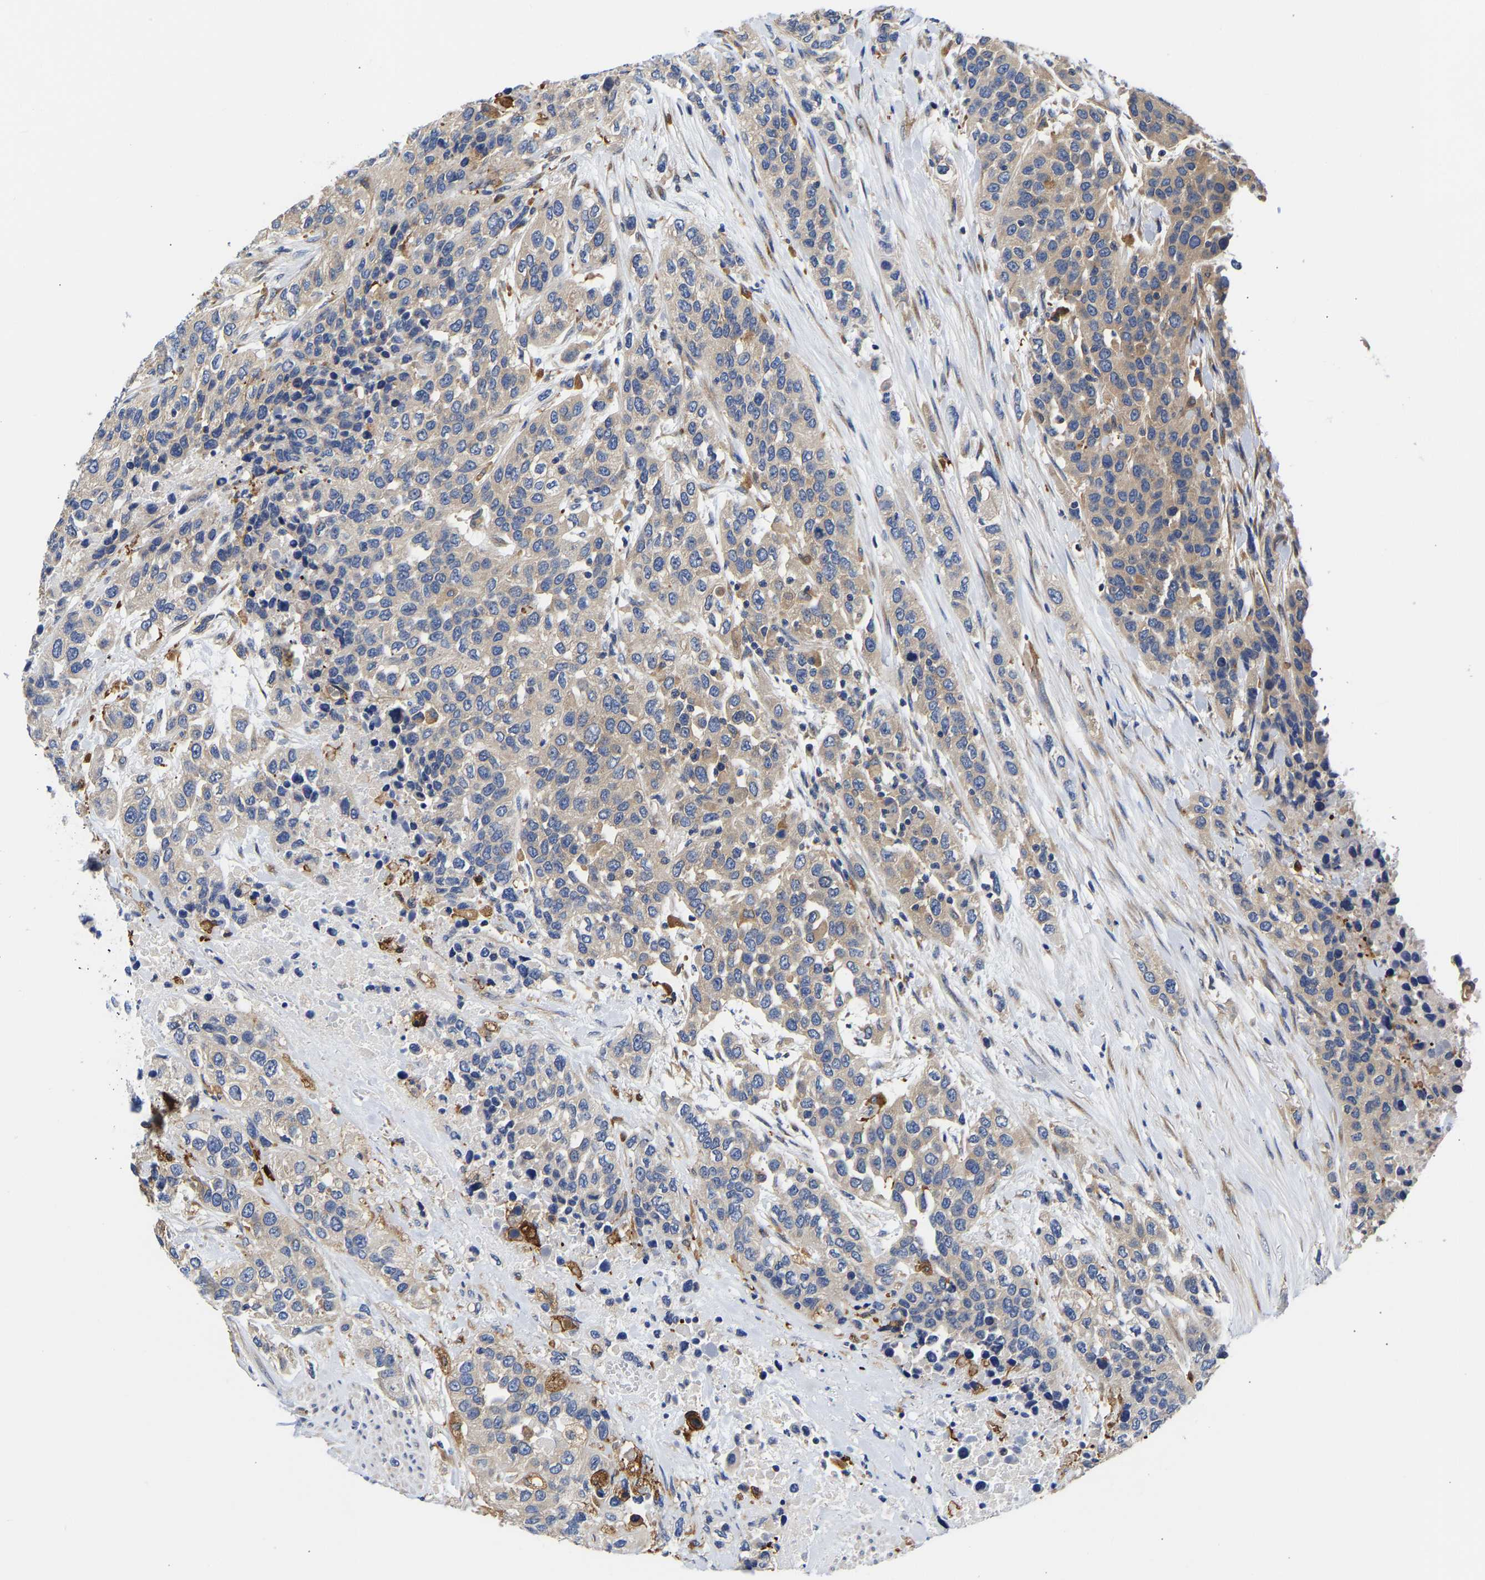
{"staining": {"intensity": "weak", "quantity": "<25%", "location": "cytoplasmic/membranous"}, "tissue": "urothelial cancer", "cell_type": "Tumor cells", "image_type": "cancer", "snomed": [{"axis": "morphology", "description": "Urothelial carcinoma, High grade"}, {"axis": "topography", "description": "Urinary bladder"}], "caption": "Tumor cells show no significant protein staining in high-grade urothelial carcinoma.", "gene": "CCDC6", "patient": {"sex": "female", "age": 80}}